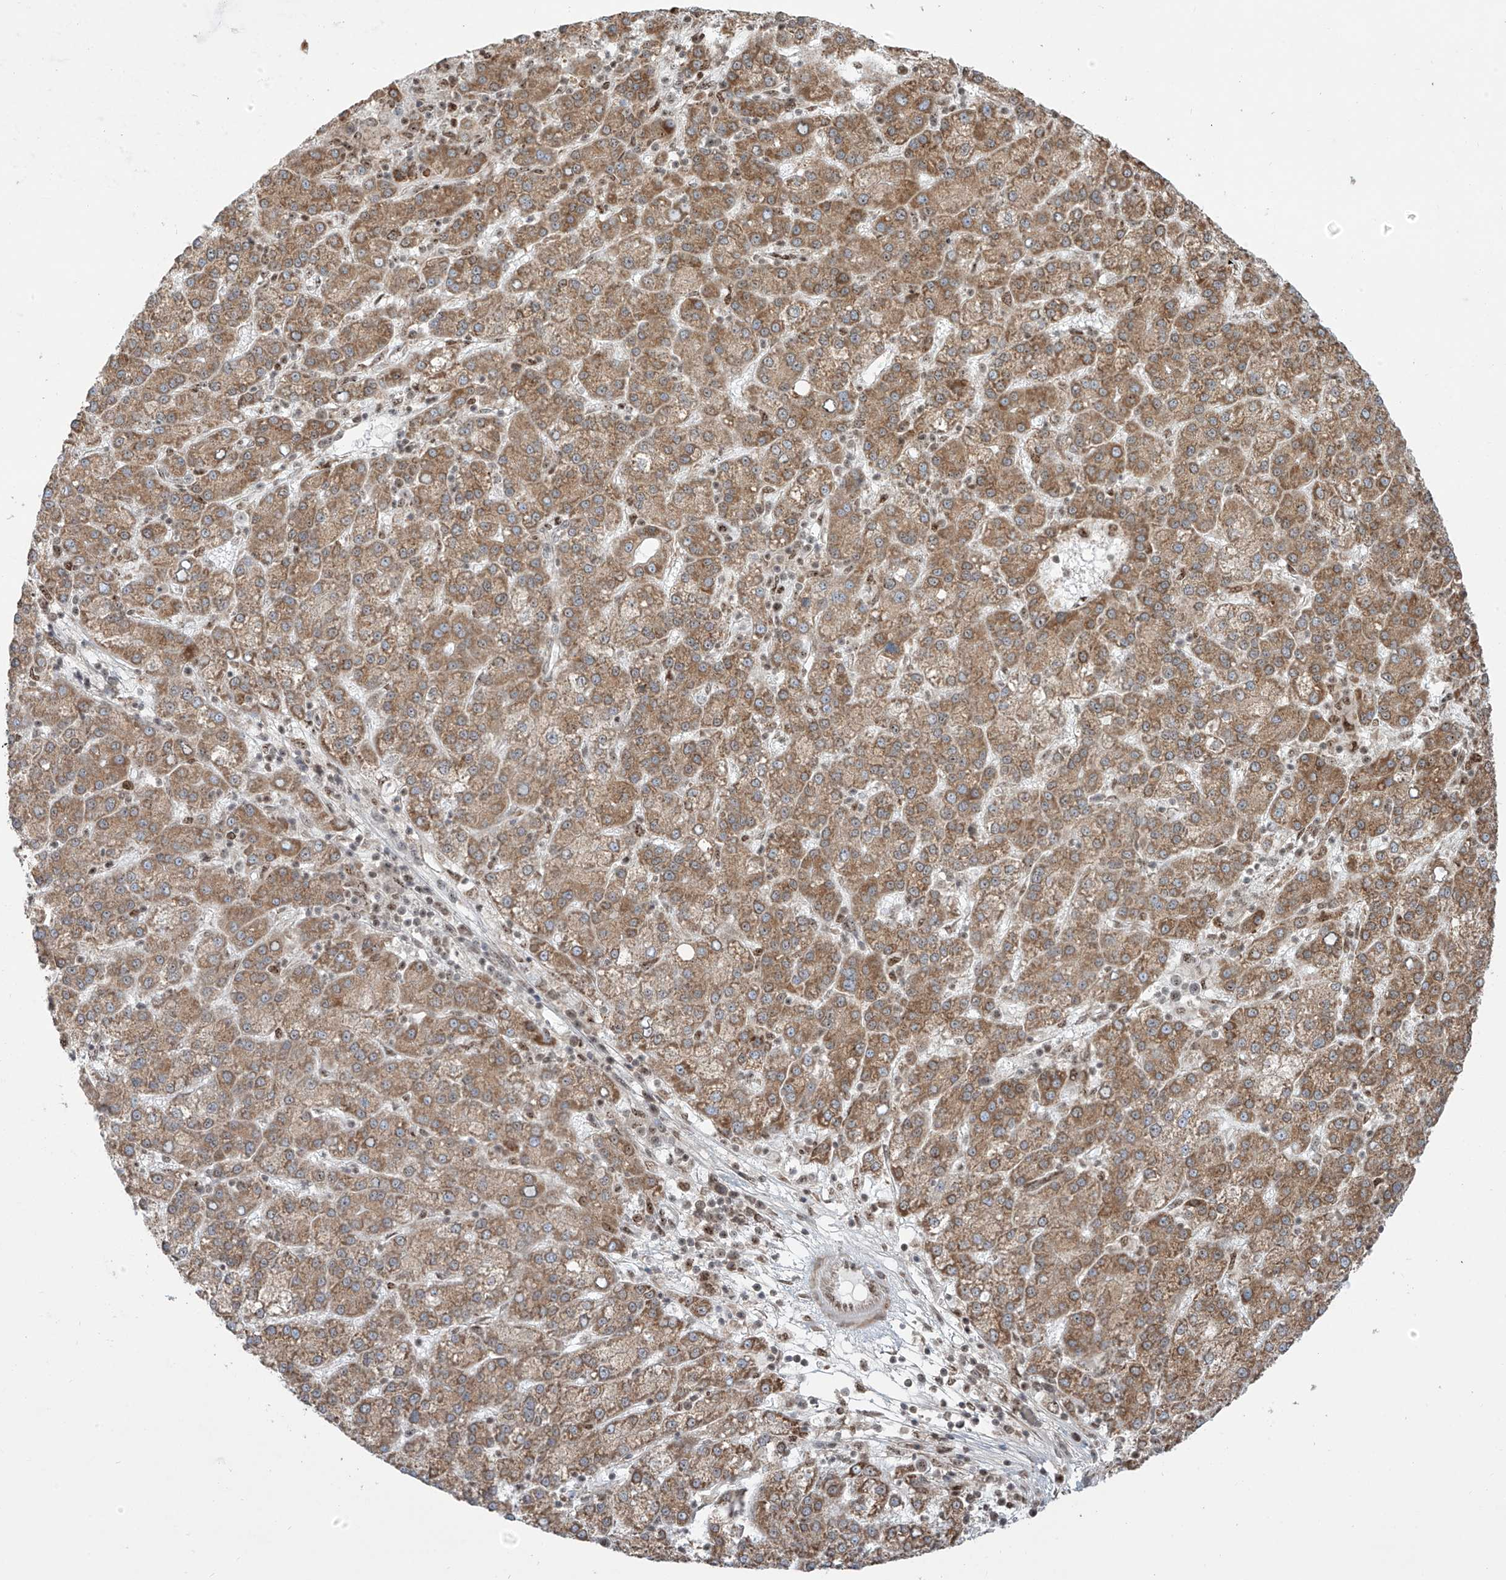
{"staining": {"intensity": "moderate", "quantity": ">75%", "location": "cytoplasmic/membranous"}, "tissue": "liver cancer", "cell_type": "Tumor cells", "image_type": "cancer", "snomed": [{"axis": "morphology", "description": "Carcinoma, Hepatocellular, NOS"}, {"axis": "topography", "description": "Liver"}], "caption": "Immunohistochemical staining of human liver cancer (hepatocellular carcinoma) demonstrates moderate cytoplasmic/membranous protein staining in approximately >75% of tumor cells.", "gene": "ZBTB8A", "patient": {"sex": "female", "age": 58}}